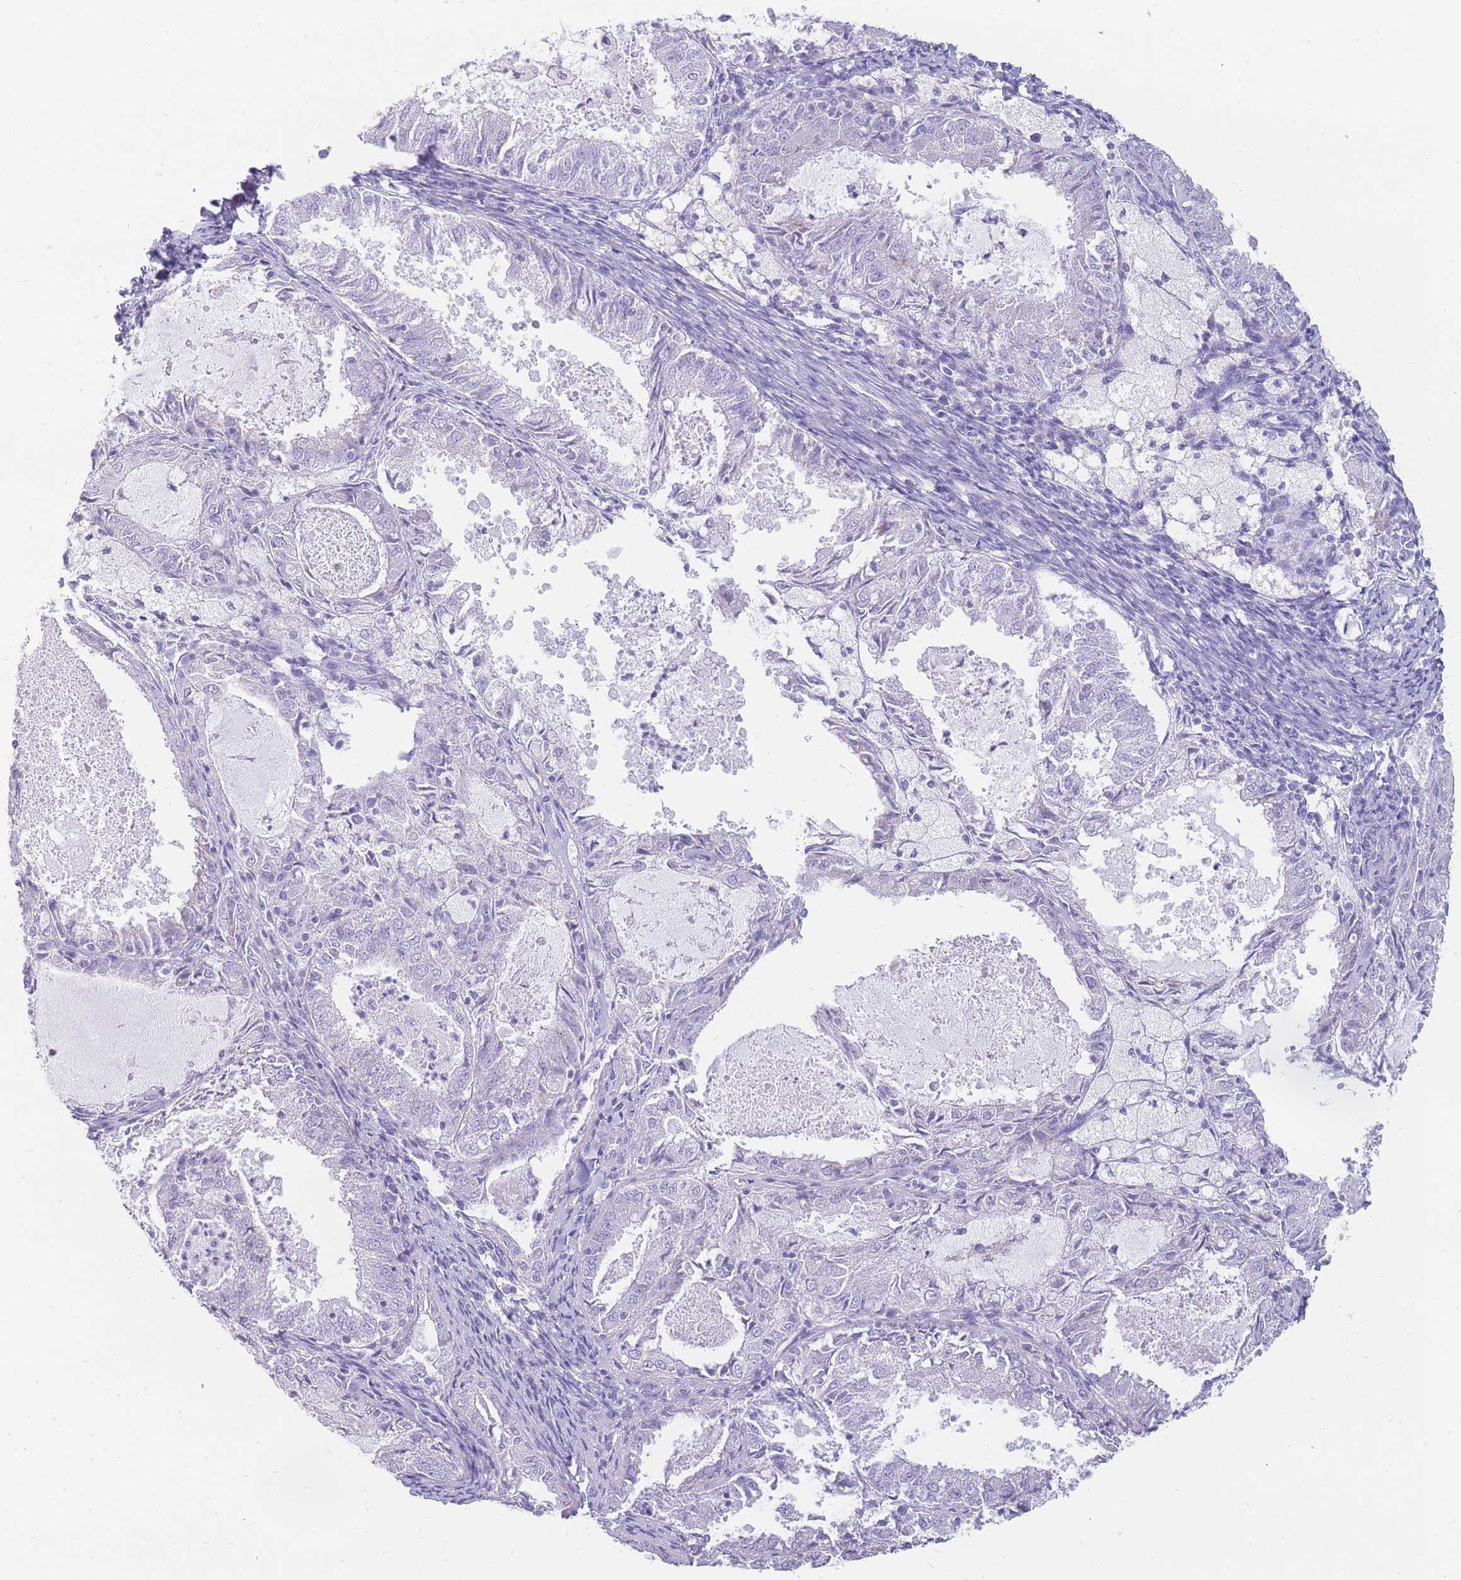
{"staining": {"intensity": "negative", "quantity": "none", "location": "none"}, "tissue": "endometrial cancer", "cell_type": "Tumor cells", "image_type": "cancer", "snomed": [{"axis": "morphology", "description": "Adenocarcinoma, NOS"}, {"axis": "topography", "description": "Endometrium"}], "caption": "This is a micrograph of immunohistochemistry staining of adenocarcinoma (endometrial), which shows no positivity in tumor cells.", "gene": "UPK1A", "patient": {"sex": "female", "age": 57}}